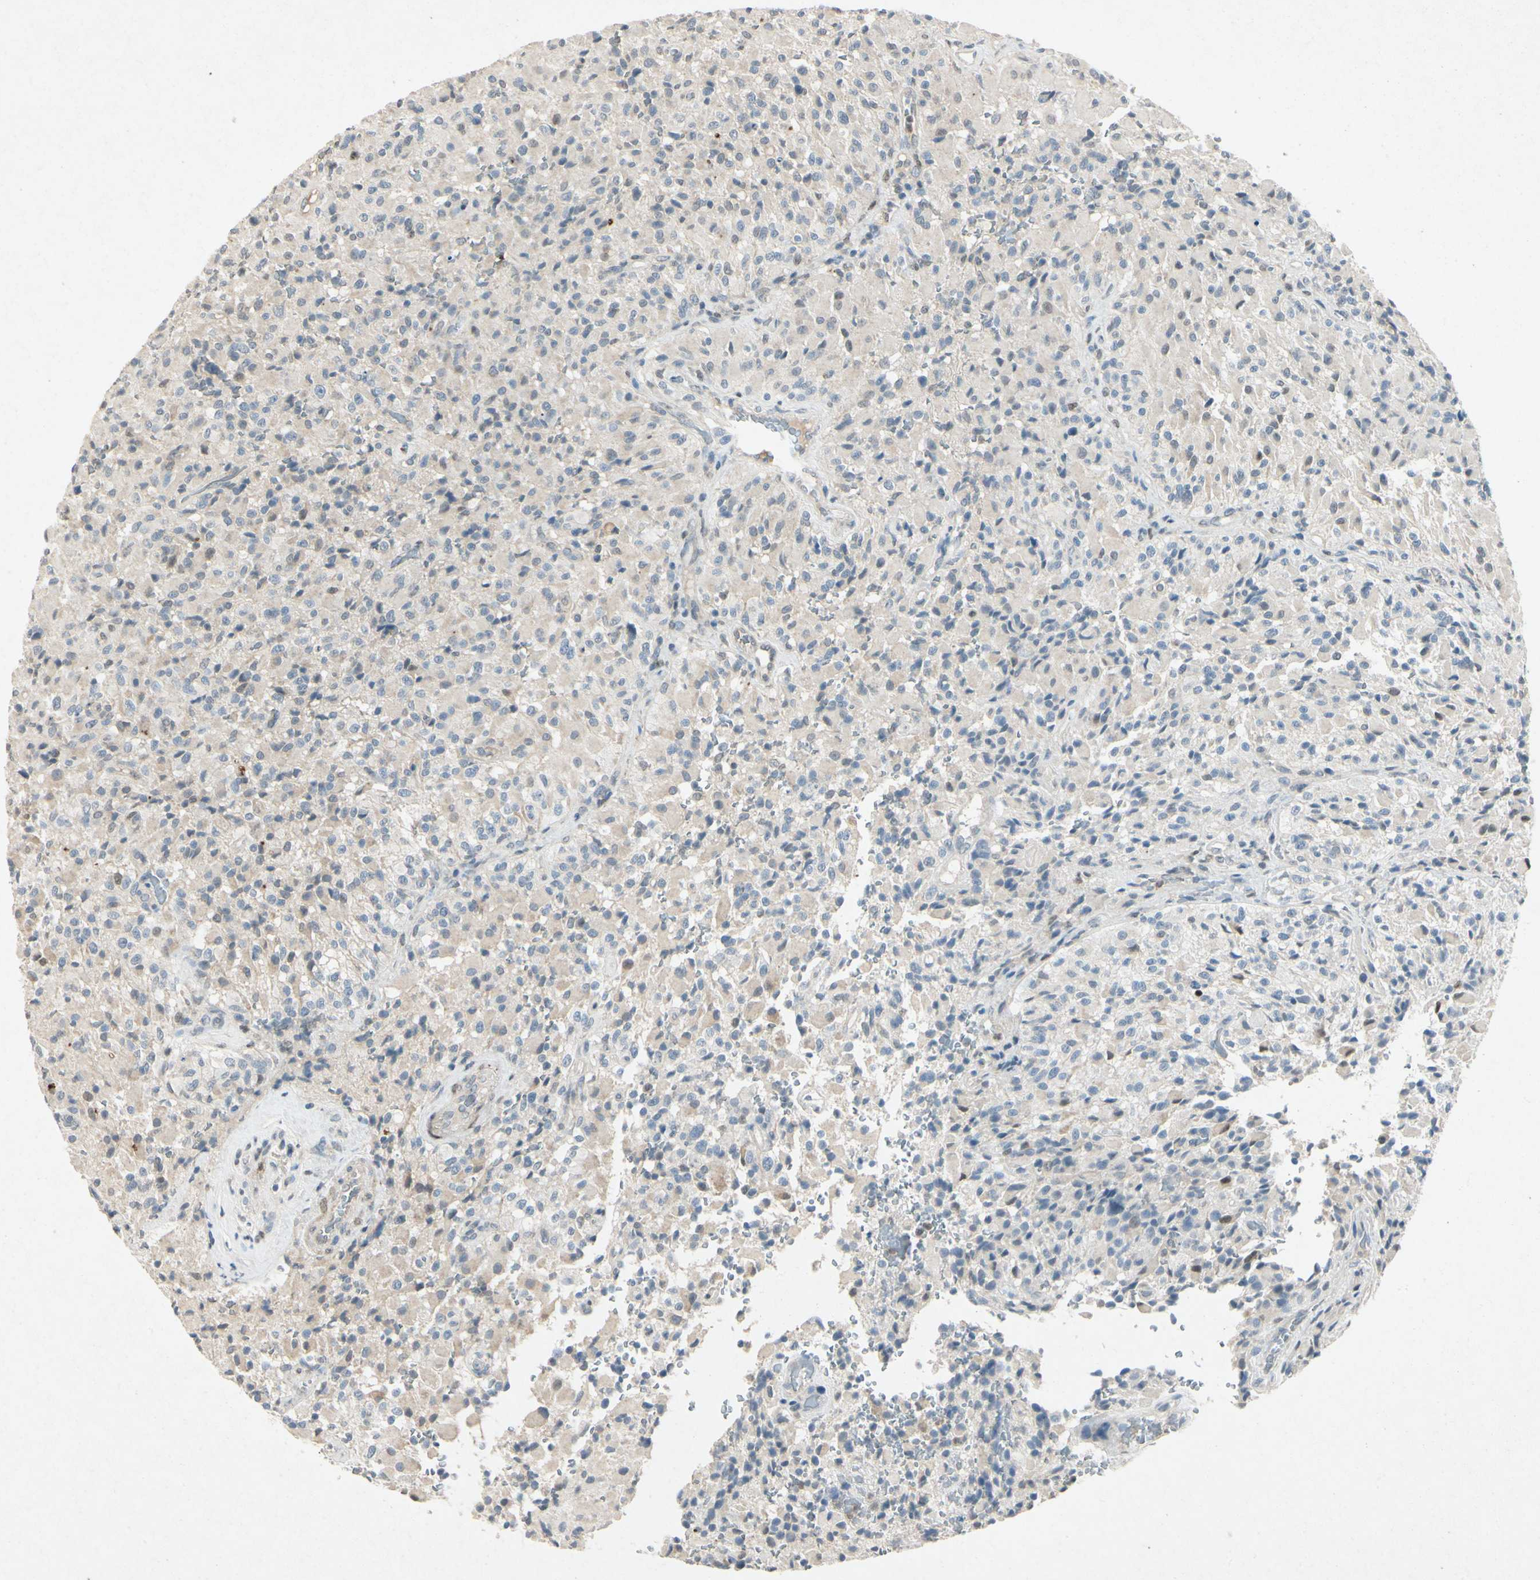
{"staining": {"intensity": "weak", "quantity": "<25%", "location": "cytoplasmic/membranous"}, "tissue": "glioma", "cell_type": "Tumor cells", "image_type": "cancer", "snomed": [{"axis": "morphology", "description": "Glioma, malignant, High grade"}, {"axis": "topography", "description": "Brain"}], "caption": "There is no significant expression in tumor cells of malignant glioma (high-grade).", "gene": "HSPA1B", "patient": {"sex": "male", "age": 71}}